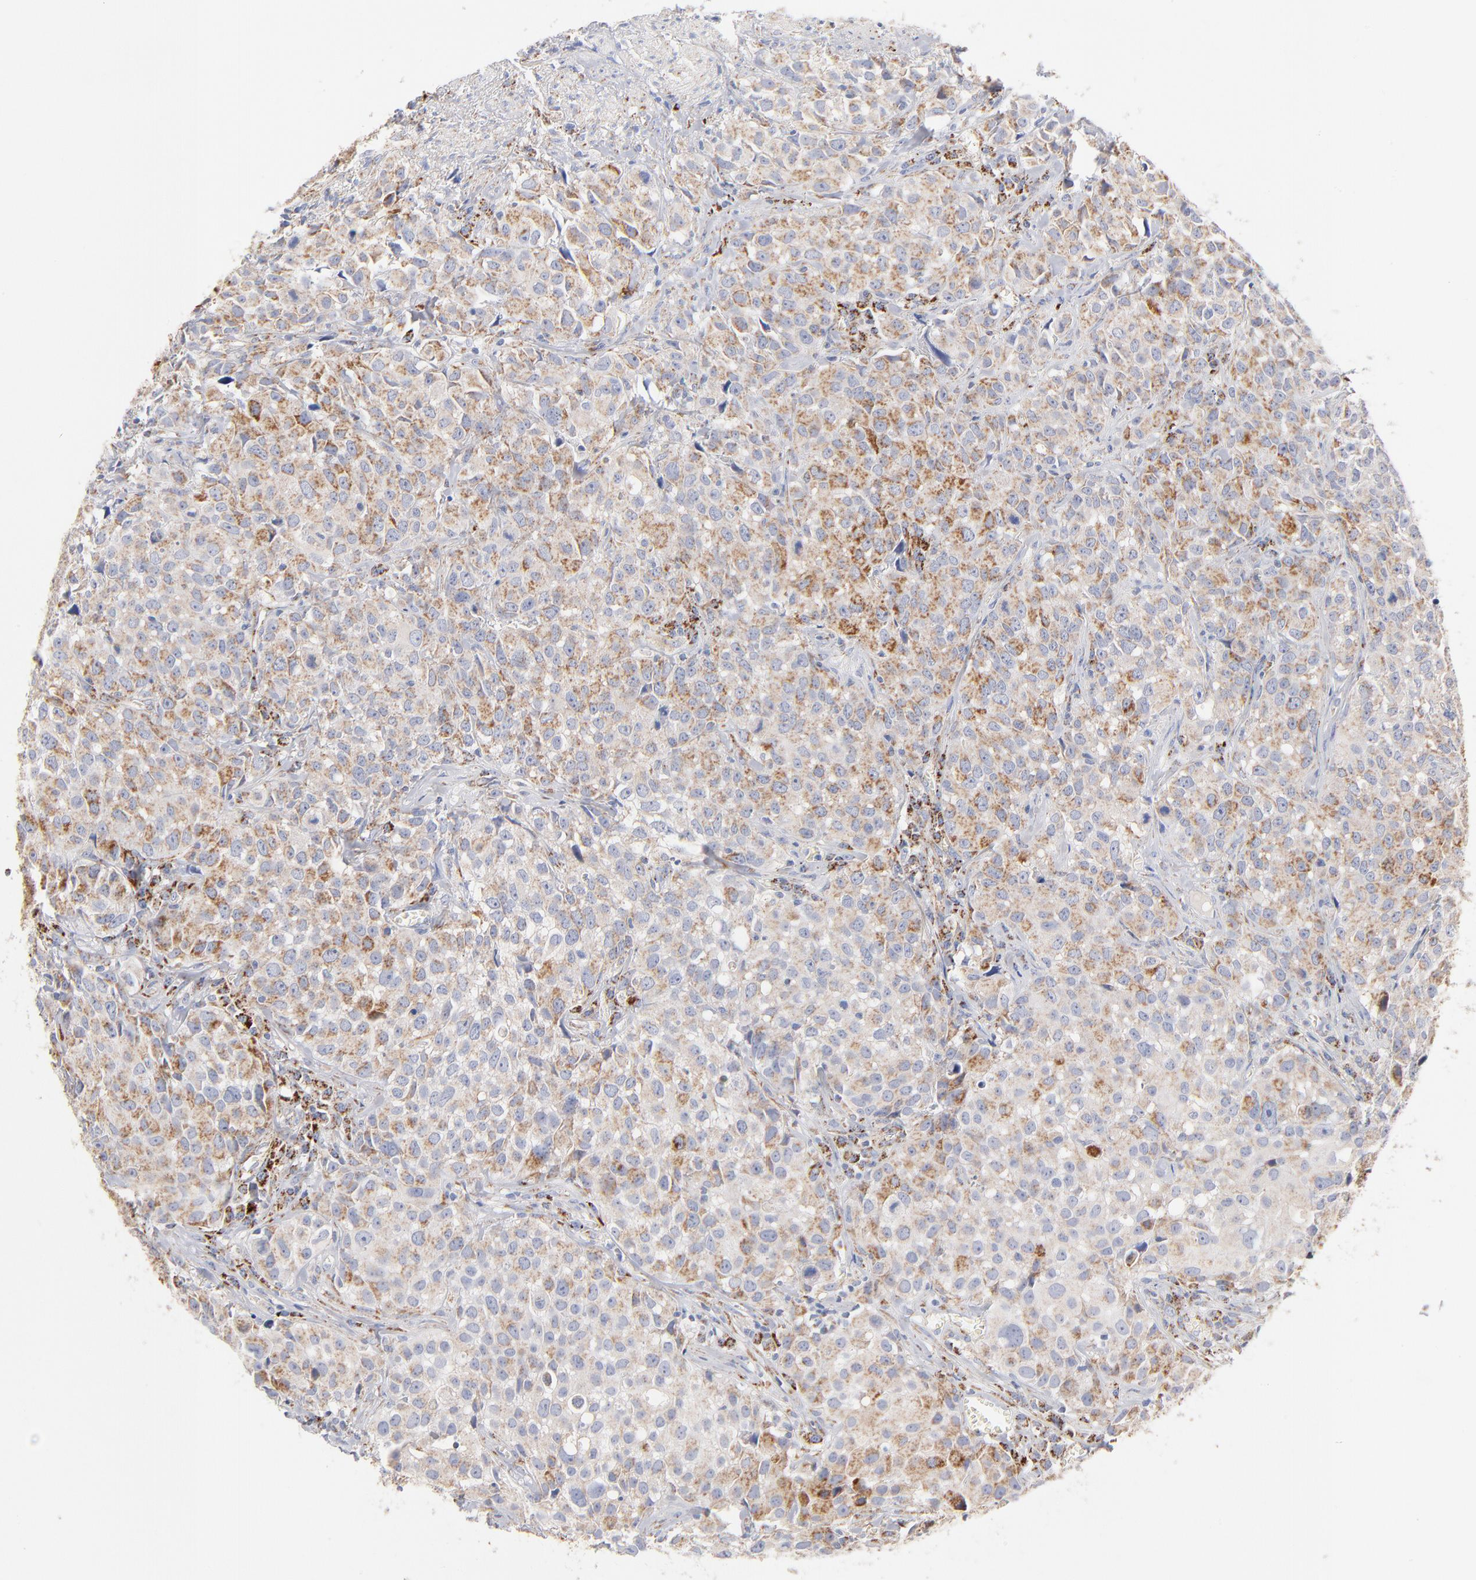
{"staining": {"intensity": "strong", "quantity": ">75%", "location": "cytoplasmic/membranous"}, "tissue": "urothelial cancer", "cell_type": "Tumor cells", "image_type": "cancer", "snomed": [{"axis": "morphology", "description": "Urothelial carcinoma, High grade"}, {"axis": "topography", "description": "Urinary bladder"}], "caption": "Immunohistochemical staining of urothelial cancer demonstrates strong cytoplasmic/membranous protein positivity in approximately >75% of tumor cells.", "gene": "DLAT", "patient": {"sex": "female", "age": 75}}